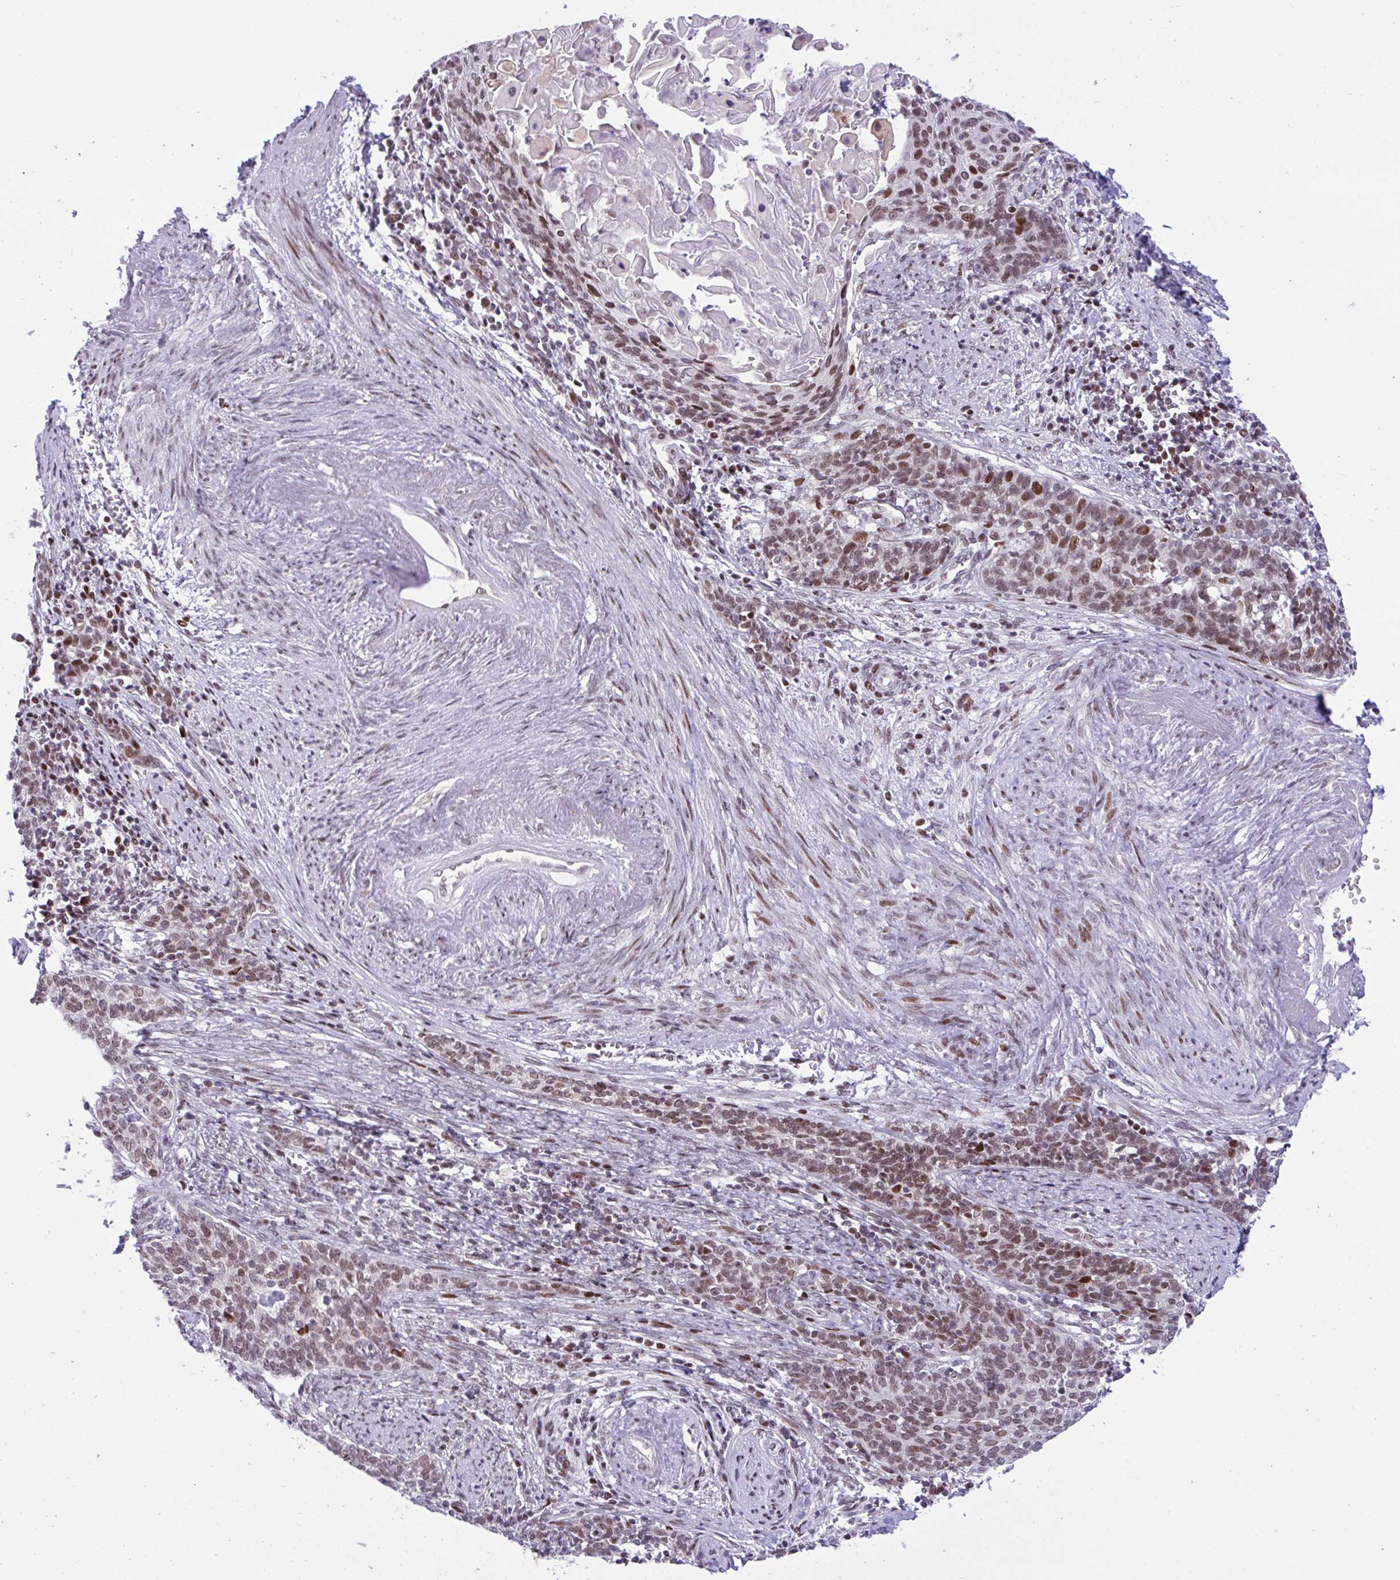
{"staining": {"intensity": "moderate", "quantity": ">75%", "location": "nuclear"}, "tissue": "cervical cancer", "cell_type": "Tumor cells", "image_type": "cancer", "snomed": [{"axis": "morphology", "description": "Squamous cell carcinoma, NOS"}, {"axis": "topography", "description": "Cervix"}], "caption": "Cervical cancer (squamous cell carcinoma) stained with a protein marker demonstrates moderate staining in tumor cells.", "gene": "ZFHX3", "patient": {"sex": "female", "age": 39}}